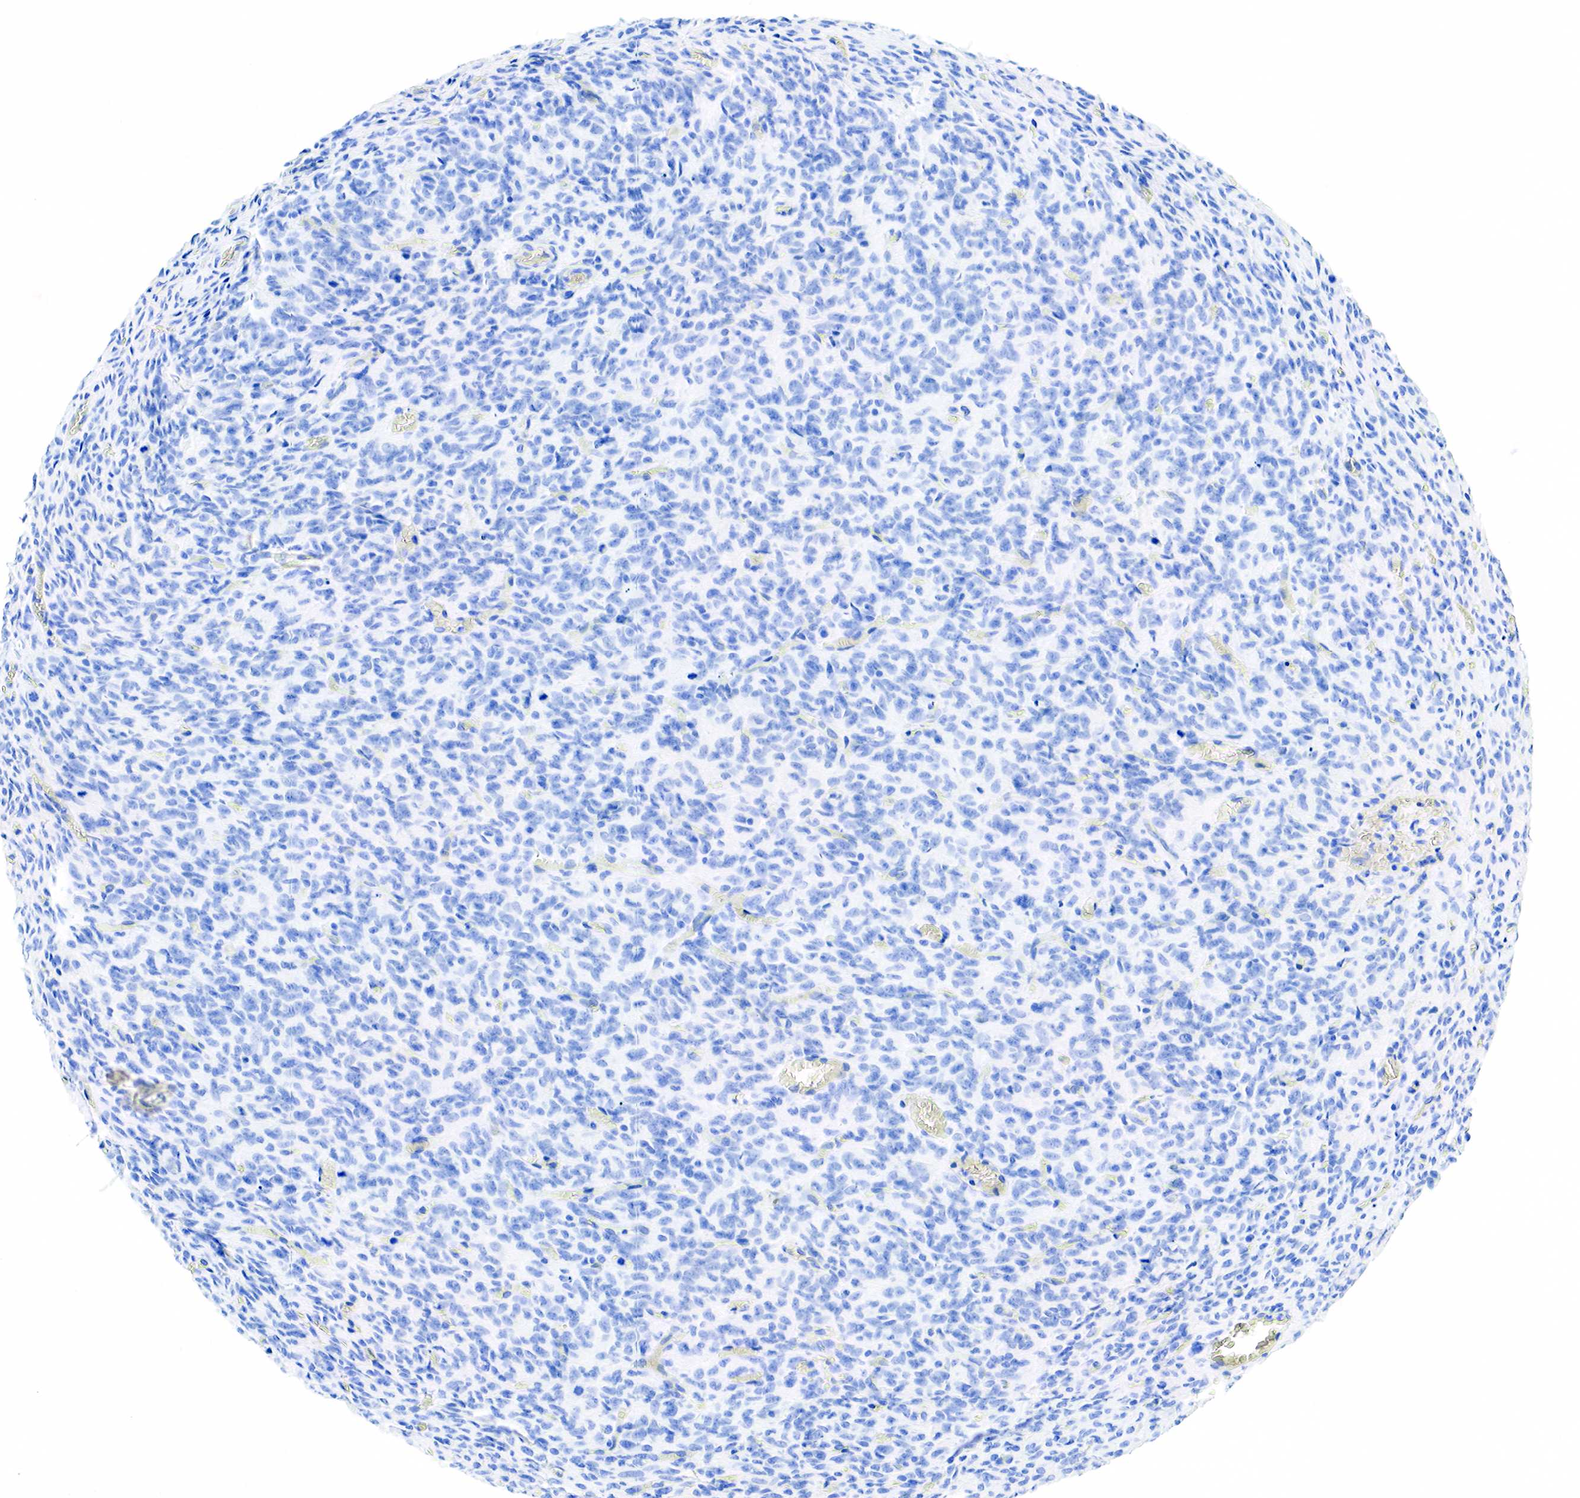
{"staining": {"intensity": "negative", "quantity": "none", "location": "none"}, "tissue": "glioma", "cell_type": "Tumor cells", "image_type": "cancer", "snomed": [{"axis": "morphology", "description": "Glioma, malignant, High grade"}, {"axis": "topography", "description": "Brain"}], "caption": "Immunohistochemistry of glioma shows no positivity in tumor cells.", "gene": "KRT7", "patient": {"sex": "male", "age": 56}}